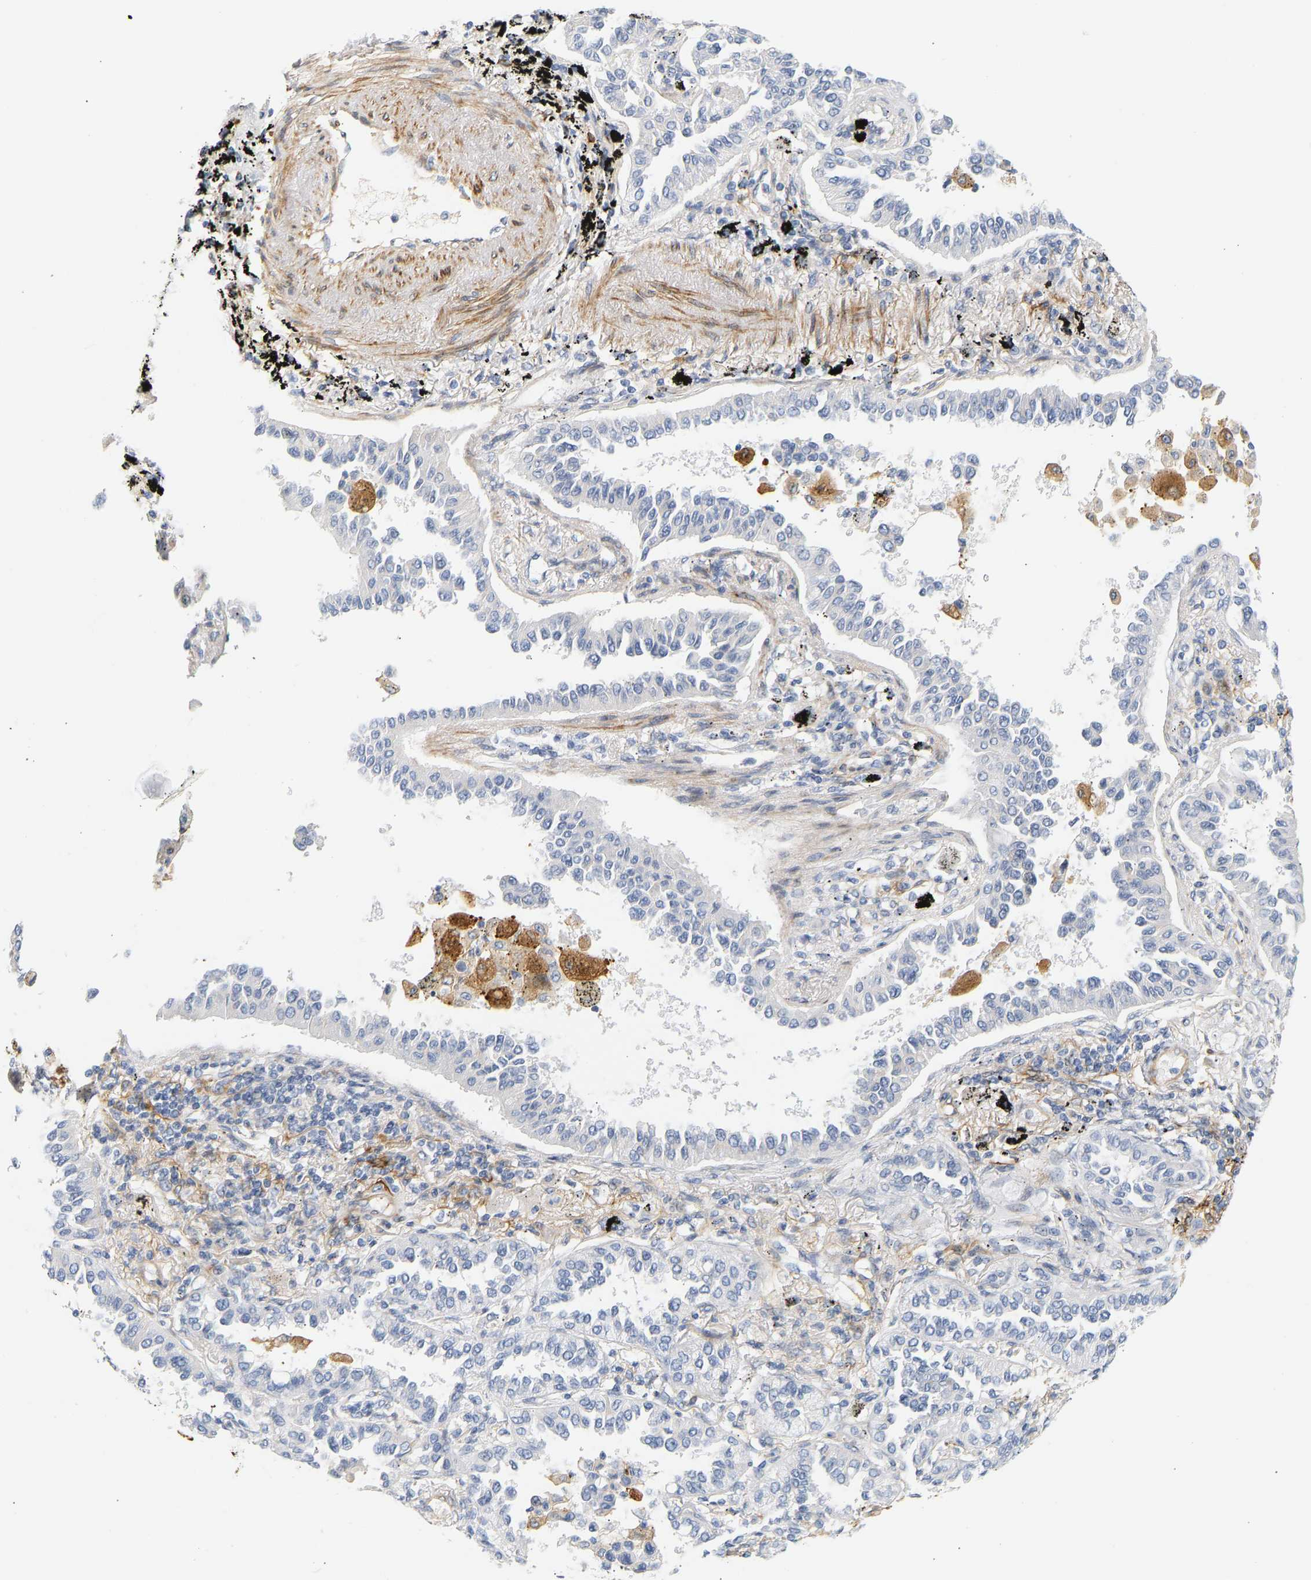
{"staining": {"intensity": "negative", "quantity": "none", "location": "none"}, "tissue": "lung cancer", "cell_type": "Tumor cells", "image_type": "cancer", "snomed": [{"axis": "morphology", "description": "Normal tissue, NOS"}, {"axis": "morphology", "description": "Adenocarcinoma, NOS"}, {"axis": "topography", "description": "Lung"}], "caption": "Immunohistochemical staining of human adenocarcinoma (lung) reveals no significant positivity in tumor cells.", "gene": "SLC30A7", "patient": {"sex": "male", "age": 59}}